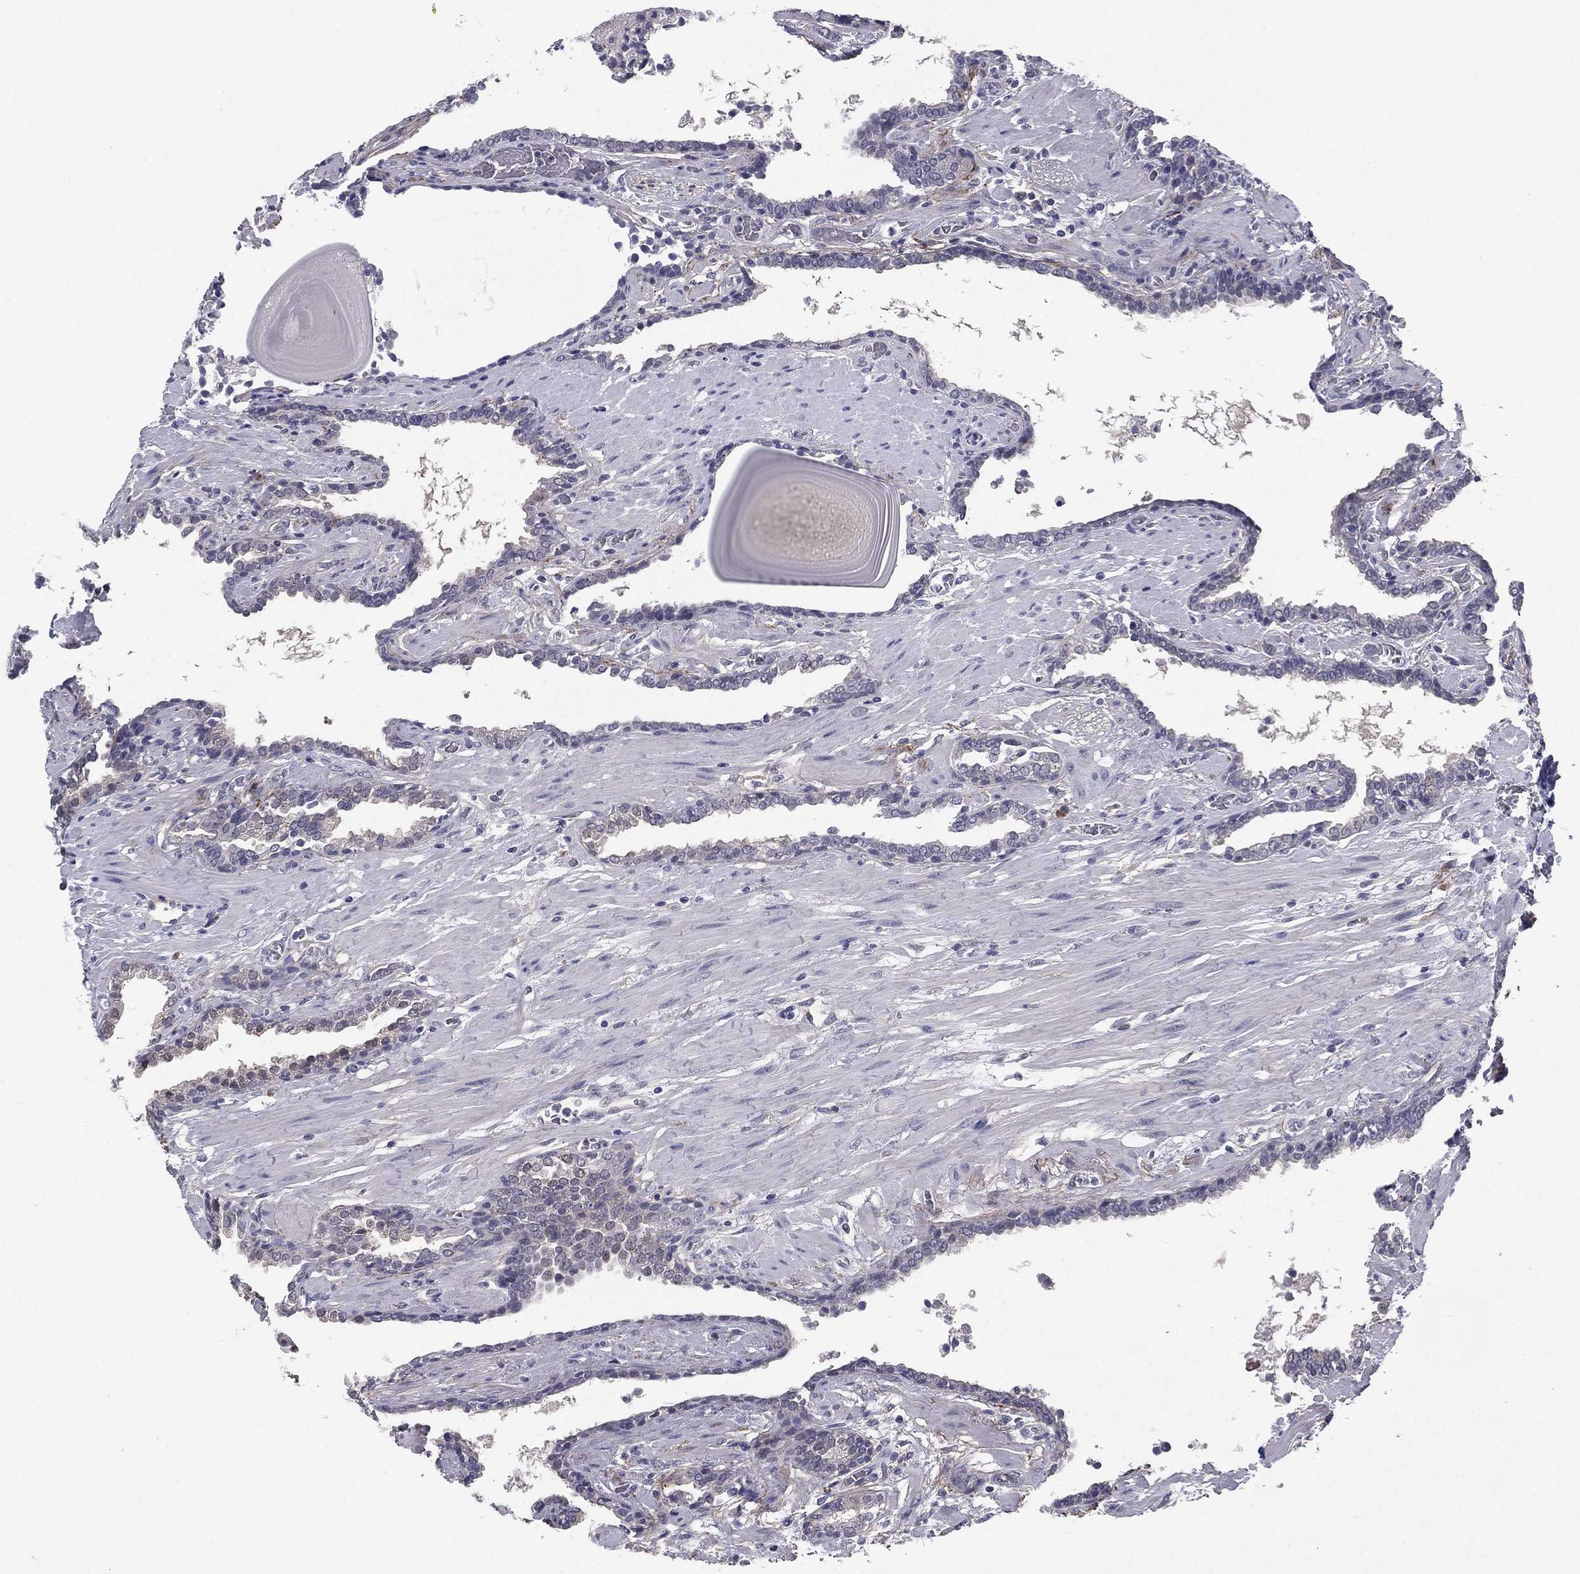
{"staining": {"intensity": "negative", "quantity": "none", "location": "none"}, "tissue": "prostate cancer", "cell_type": "Tumor cells", "image_type": "cancer", "snomed": [{"axis": "morphology", "description": "Adenocarcinoma, Low grade"}, {"axis": "topography", "description": "Prostate"}], "caption": "Tumor cells are negative for brown protein staining in prostate low-grade adenocarcinoma.", "gene": "REXO5", "patient": {"sex": "male", "age": 69}}